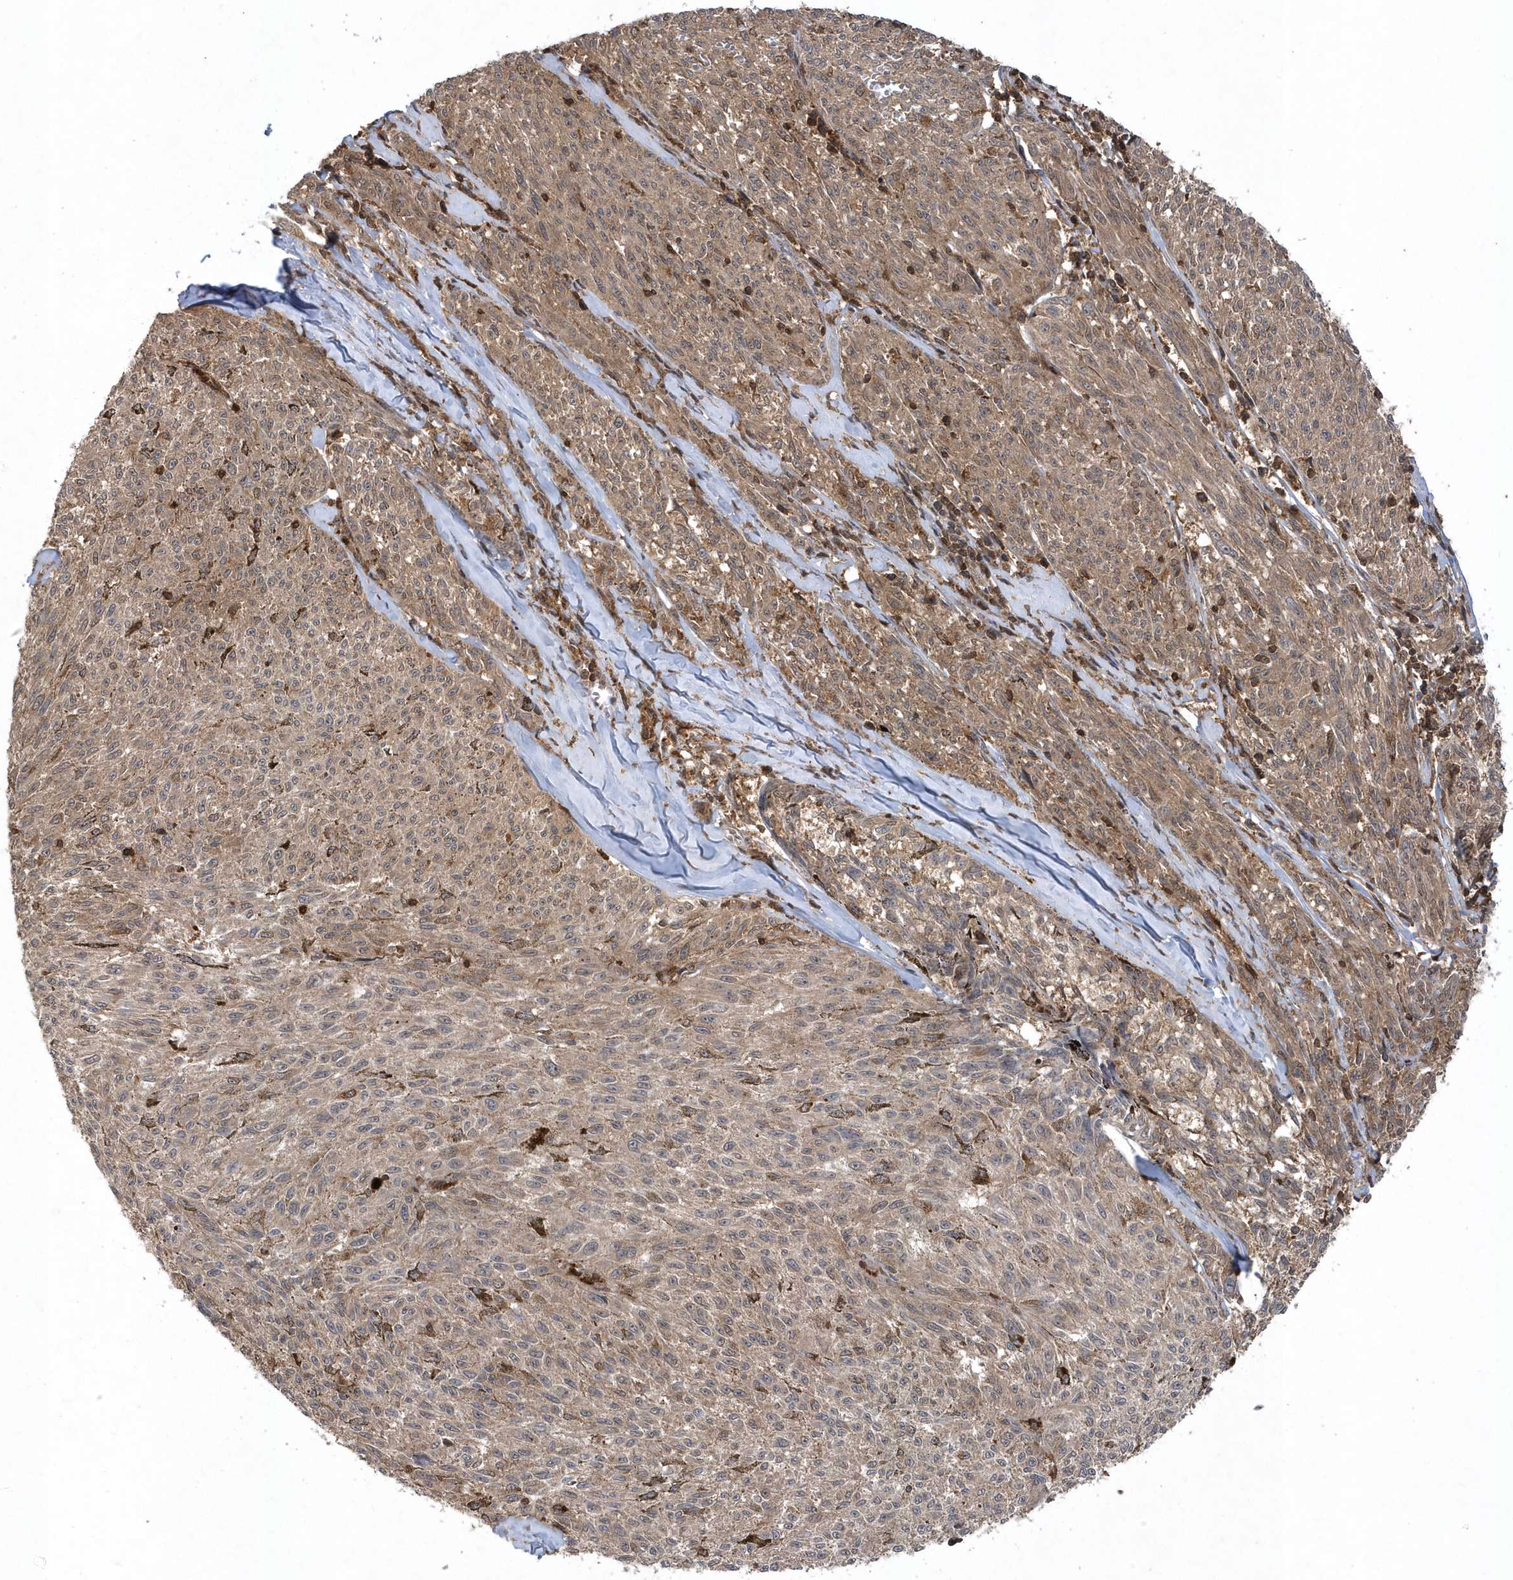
{"staining": {"intensity": "weak", "quantity": ">75%", "location": "cytoplasmic/membranous"}, "tissue": "melanoma", "cell_type": "Tumor cells", "image_type": "cancer", "snomed": [{"axis": "morphology", "description": "Malignant melanoma, NOS"}, {"axis": "topography", "description": "Skin"}], "caption": "A brown stain labels weak cytoplasmic/membranous expression of a protein in human malignant melanoma tumor cells.", "gene": "ACYP1", "patient": {"sex": "female", "age": 72}}